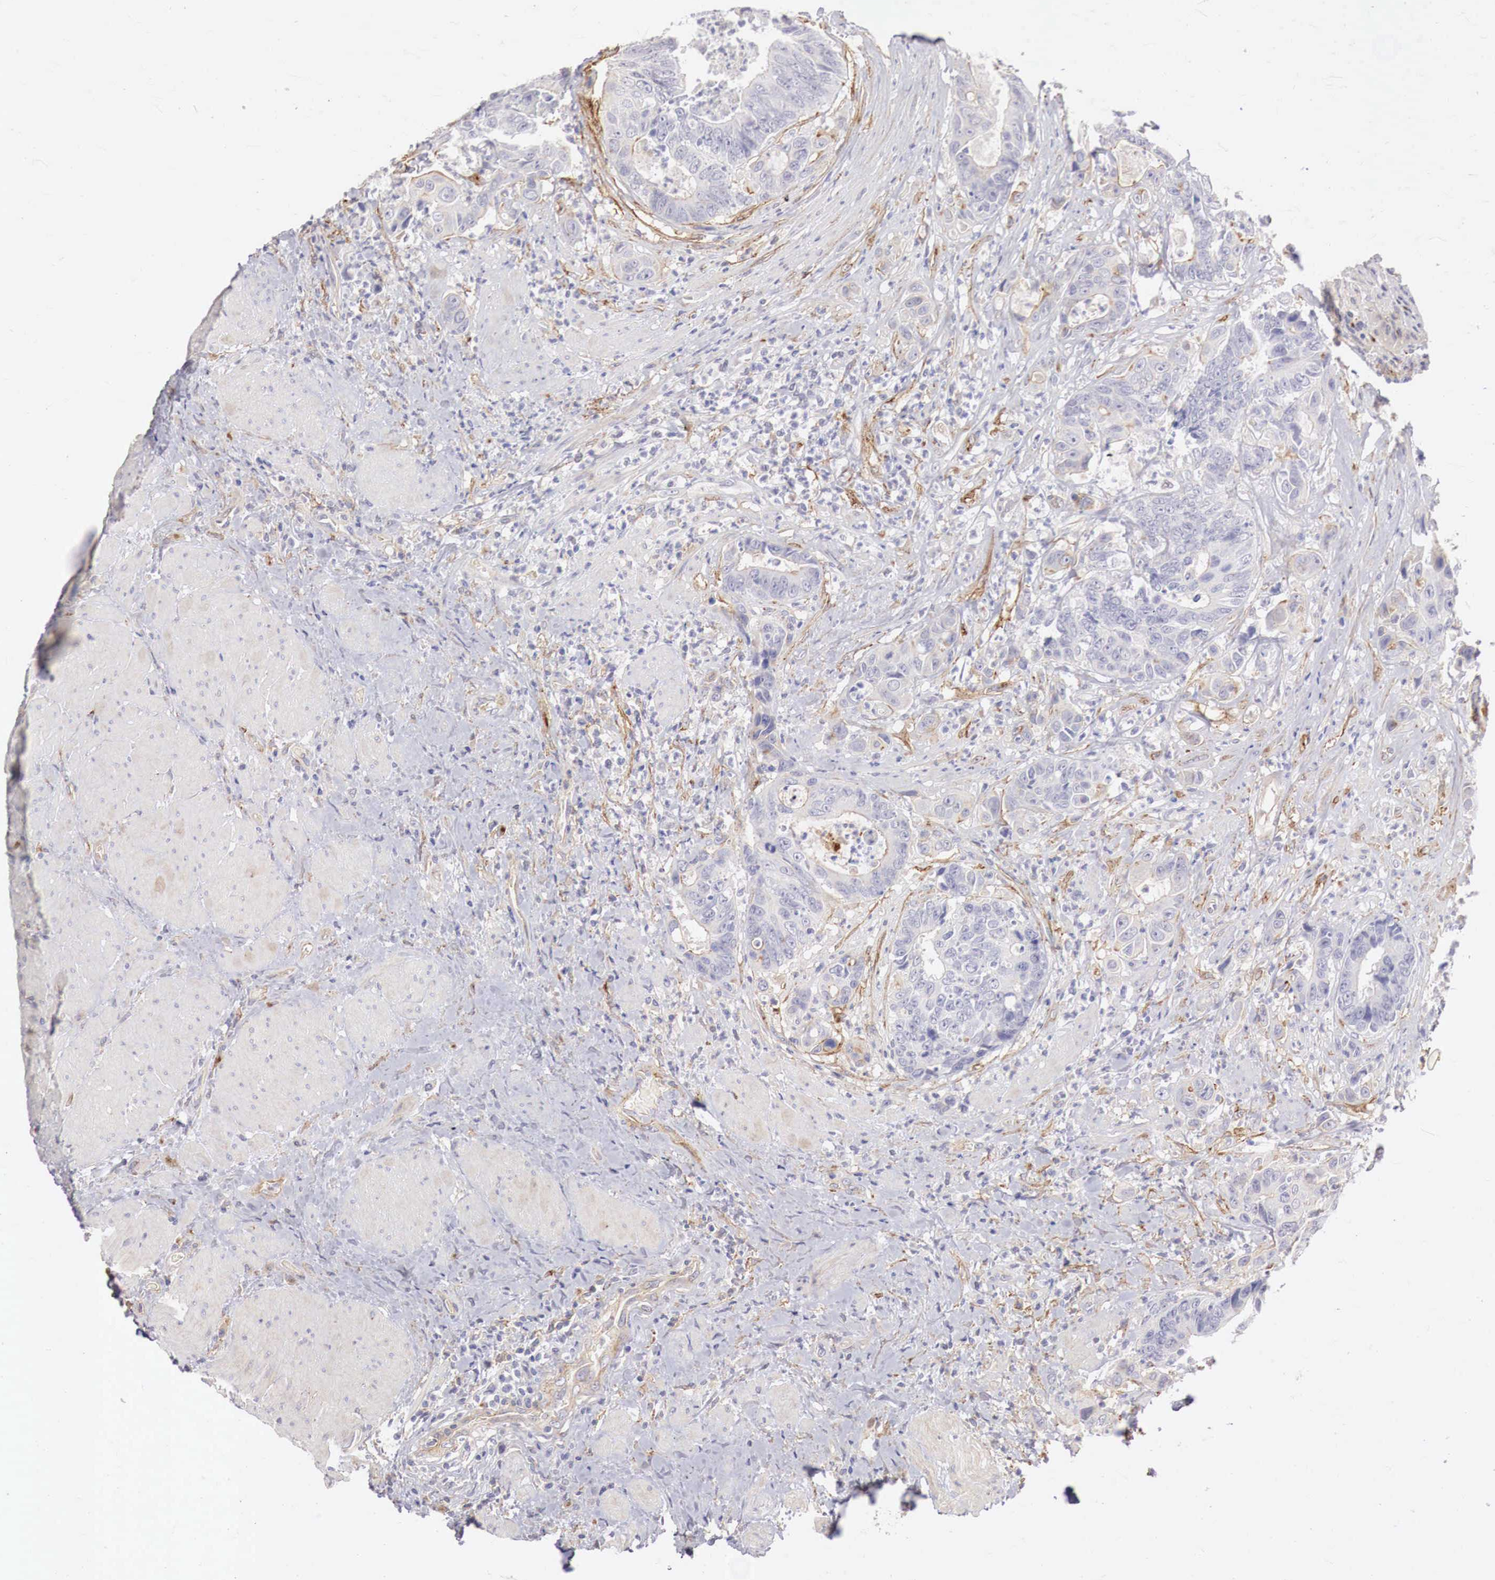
{"staining": {"intensity": "weak", "quantity": "25%-75%", "location": "cytoplasmic/membranous"}, "tissue": "colorectal cancer", "cell_type": "Tumor cells", "image_type": "cancer", "snomed": [{"axis": "morphology", "description": "Adenocarcinoma, NOS"}, {"axis": "topography", "description": "Rectum"}], "caption": "This histopathology image exhibits immunohistochemistry staining of human colorectal cancer (adenocarcinoma), with low weak cytoplasmic/membranous expression in approximately 25%-75% of tumor cells.", "gene": "KLHDC7B", "patient": {"sex": "female", "age": 65}}